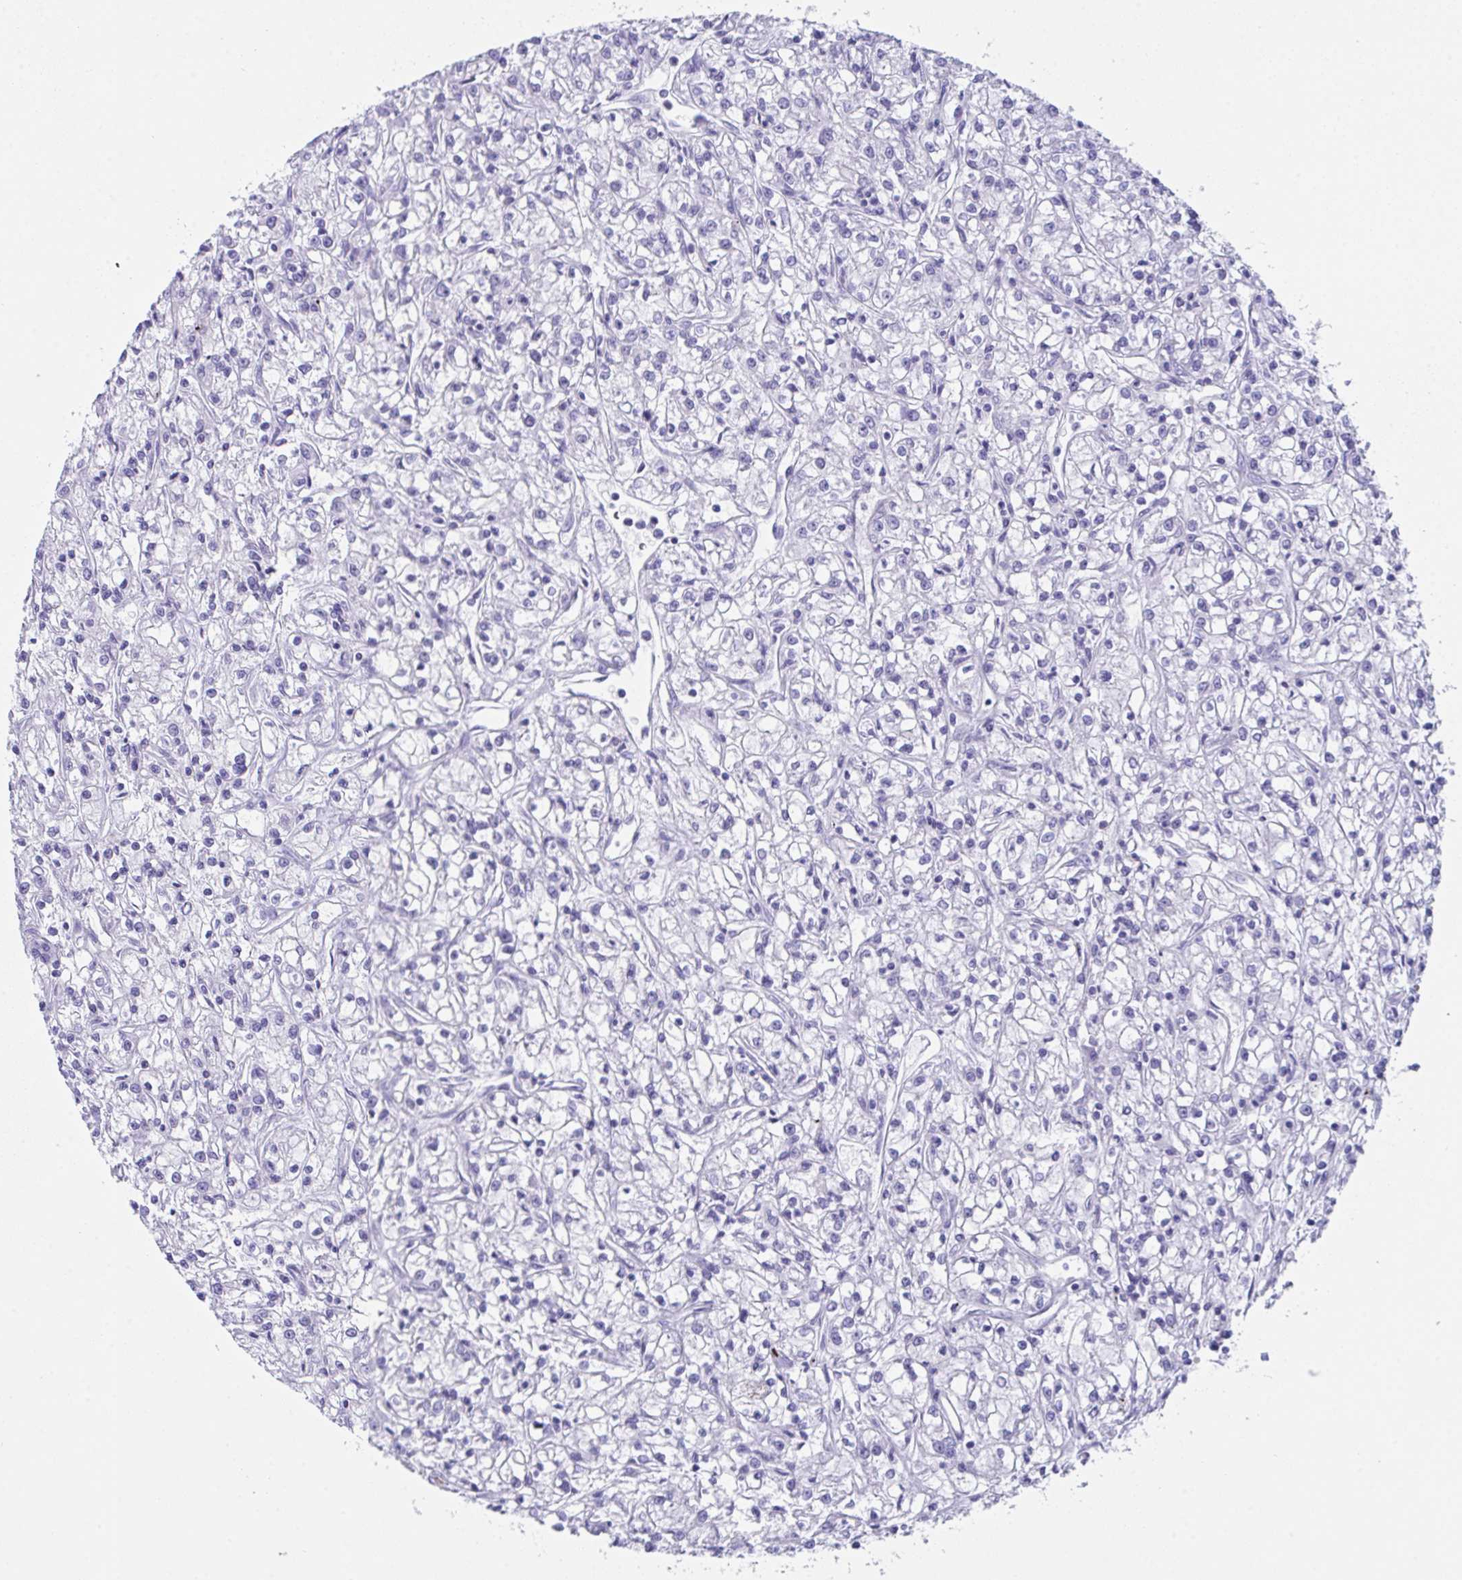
{"staining": {"intensity": "negative", "quantity": "none", "location": "none"}, "tissue": "renal cancer", "cell_type": "Tumor cells", "image_type": "cancer", "snomed": [{"axis": "morphology", "description": "Adenocarcinoma, NOS"}, {"axis": "topography", "description": "Kidney"}], "caption": "Tumor cells show no significant protein staining in renal adenocarcinoma.", "gene": "KMT2E", "patient": {"sex": "female", "age": 59}}